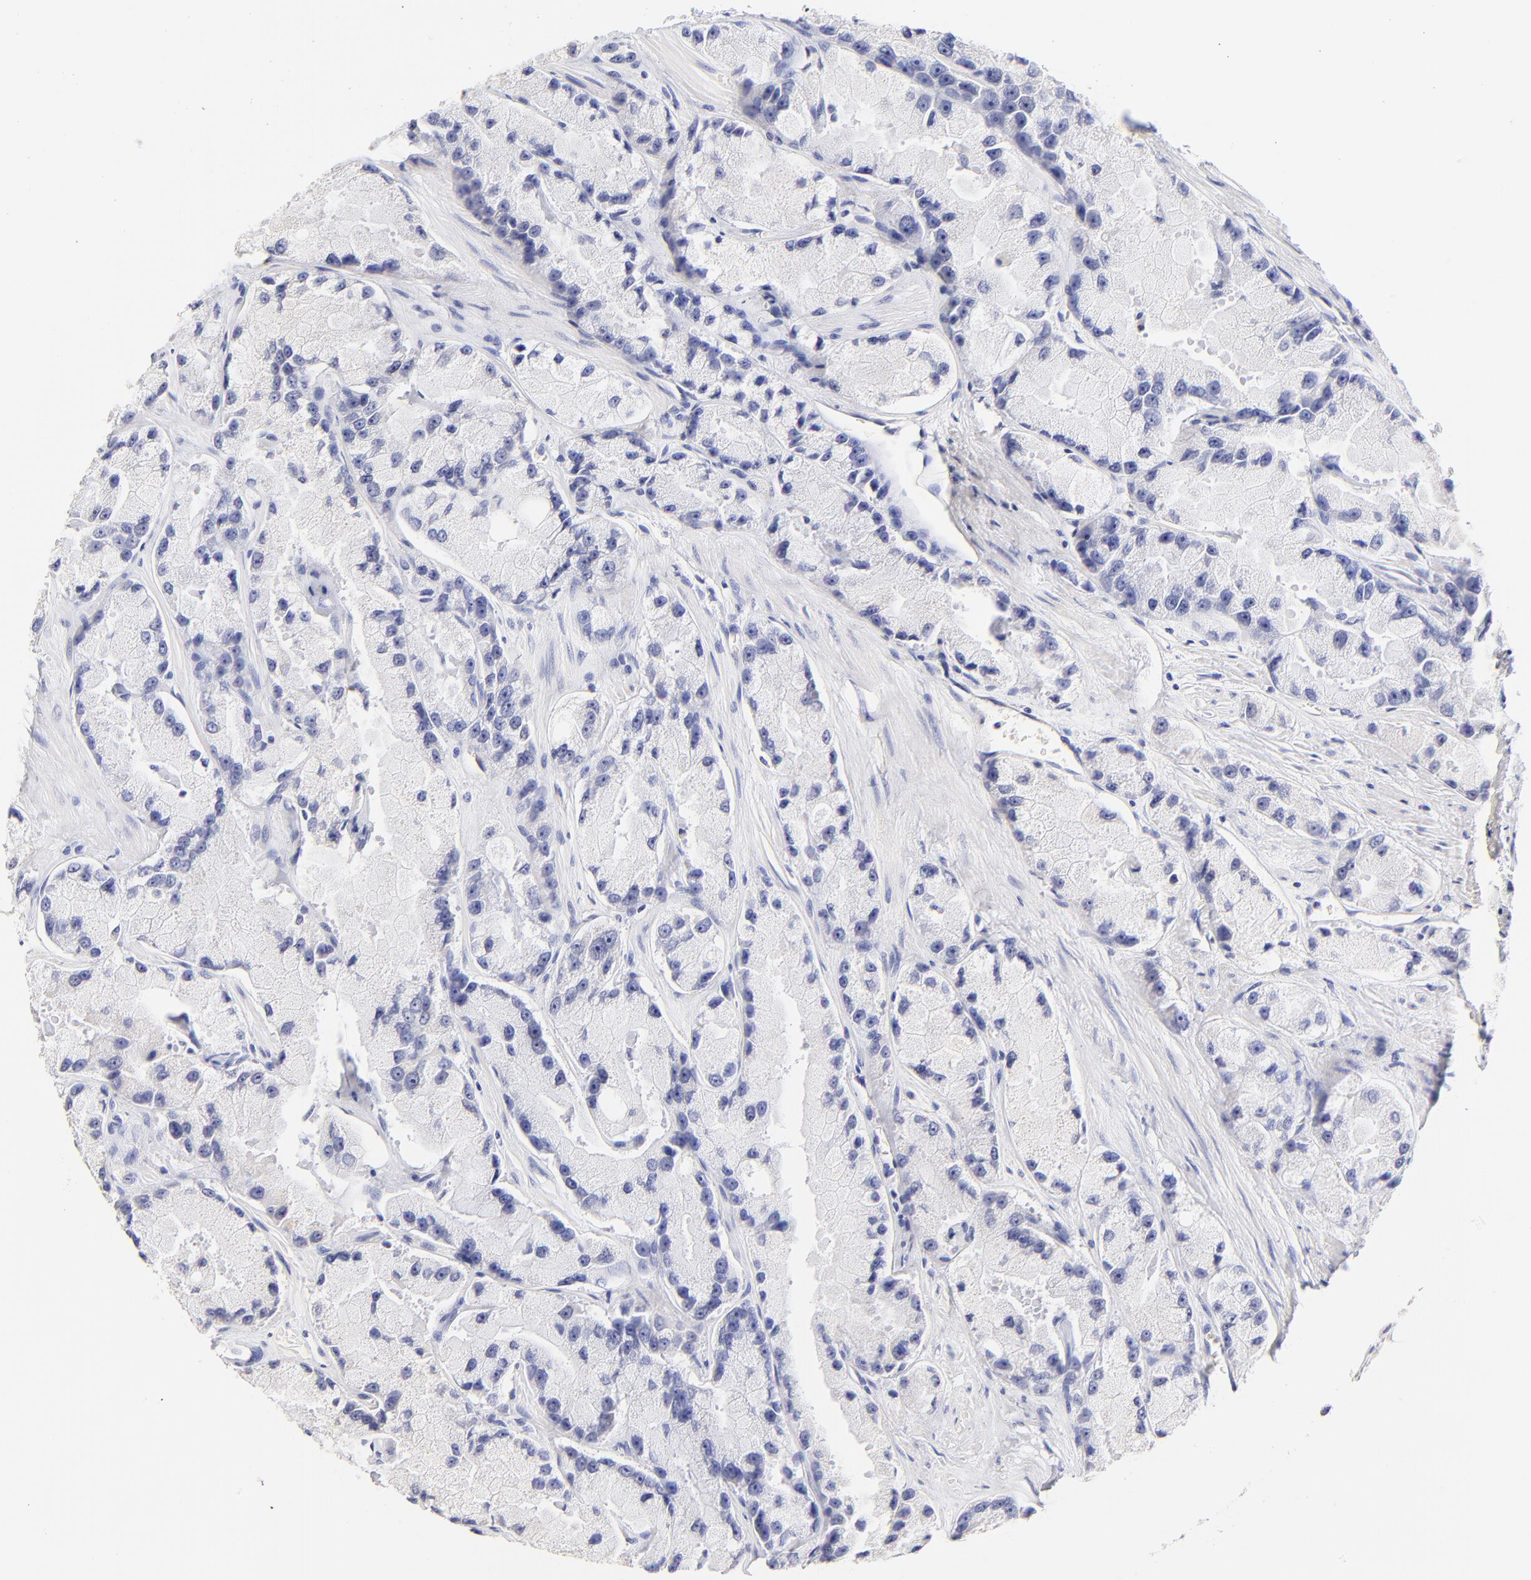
{"staining": {"intensity": "negative", "quantity": "none", "location": "none"}, "tissue": "prostate cancer", "cell_type": "Tumor cells", "image_type": "cancer", "snomed": [{"axis": "morphology", "description": "Adenocarcinoma, High grade"}, {"axis": "topography", "description": "Prostate"}], "caption": "DAB immunohistochemical staining of human high-grade adenocarcinoma (prostate) demonstrates no significant expression in tumor cells.", "gene": "ASB9", "patient": {"sex": "male", "age": 58}}